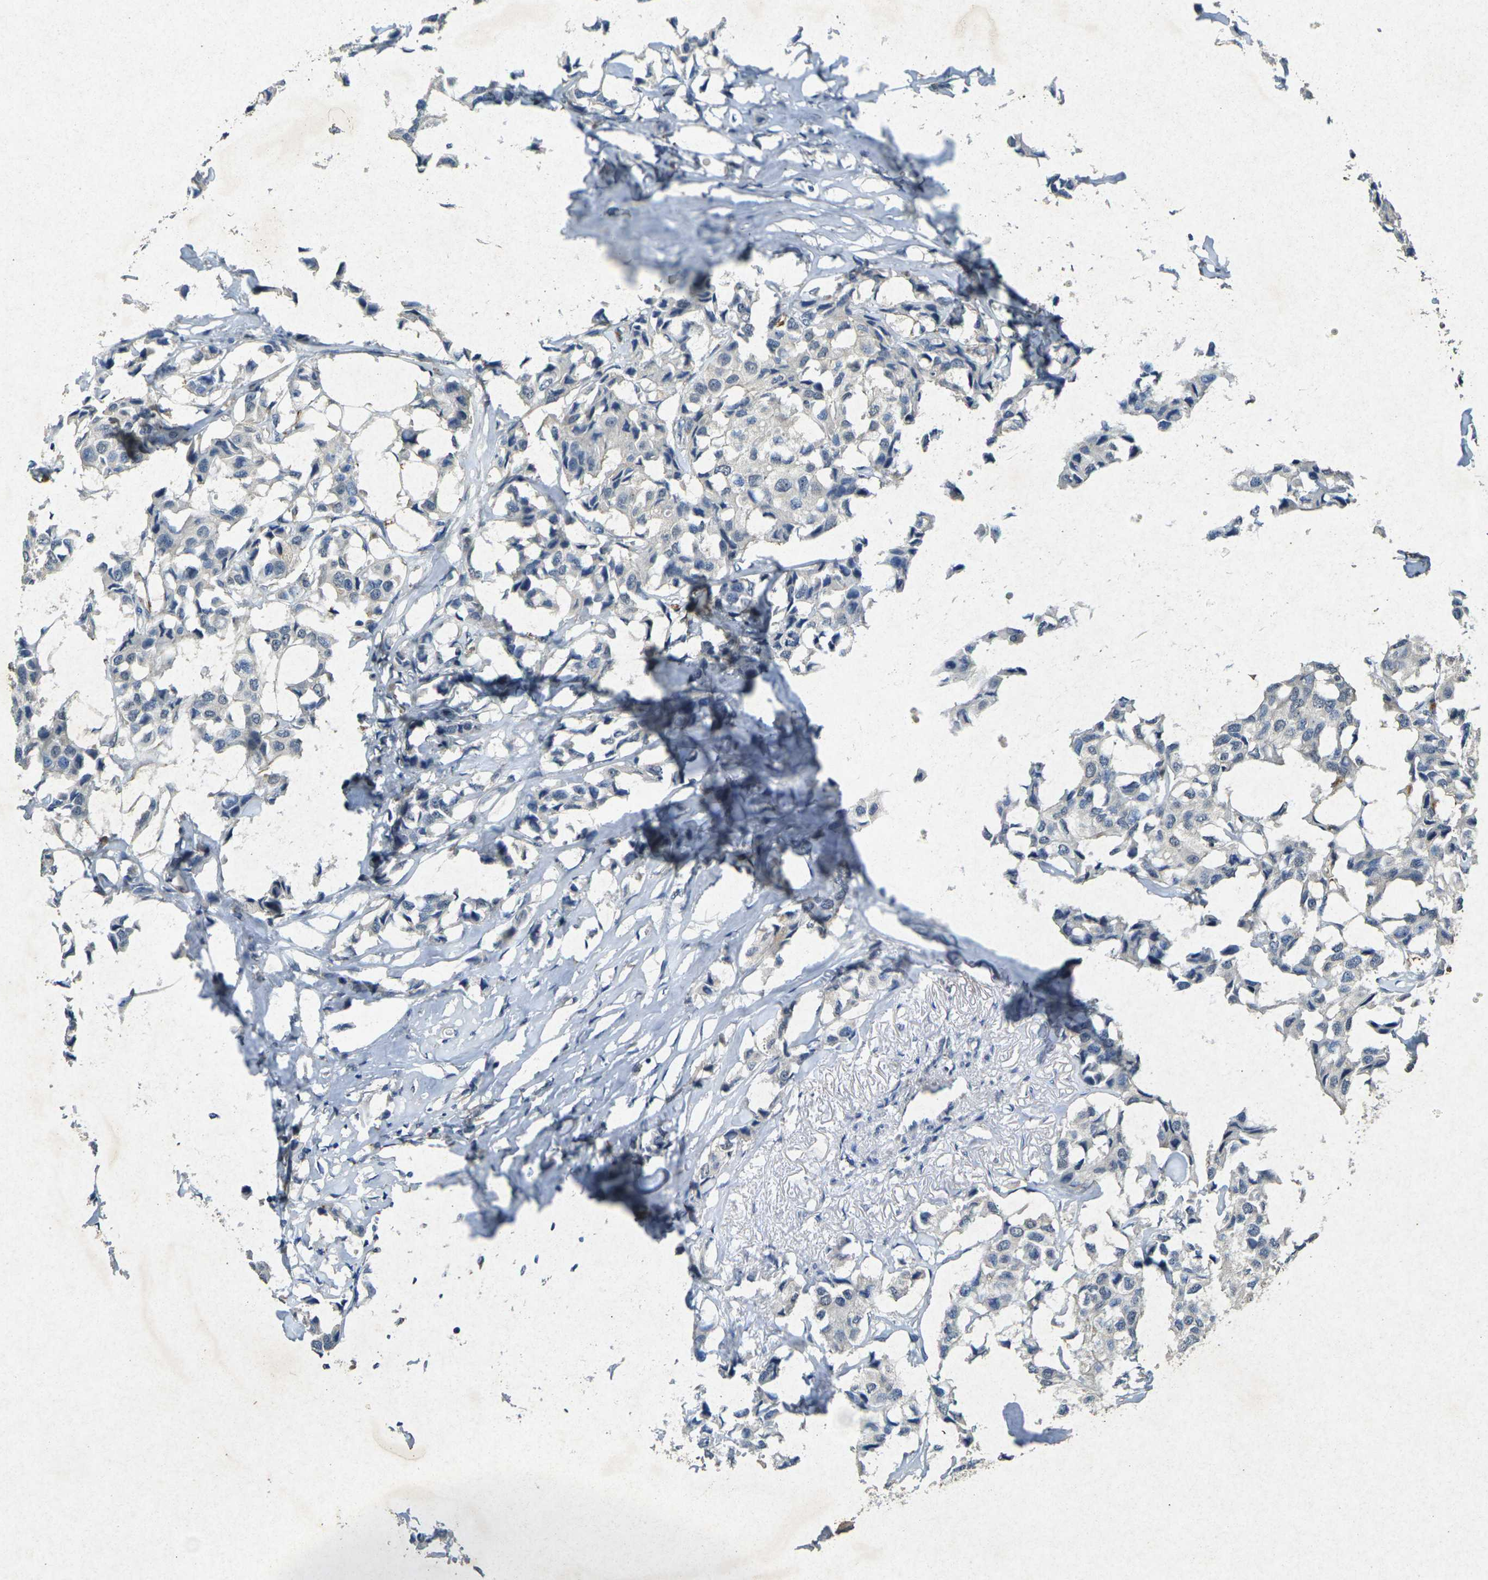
{"staining": {"intensity": "negative", "quantity": "none", "location": "none"}, "tissue": "breast cancer", "cell_type": "Tumor cells", "image_type": "cancer", "snomed": [{"axis": "morphology", "description": "Duct carcinoma"}, {"axis": "topography", "description": "Breast"}], "caption": "The micrograph demonstrates no staining of tumor cells in infiltrating ductal carcinoma (breast).", "gene": "RGMA", "patient": {"sex": "female", "age": 80}}